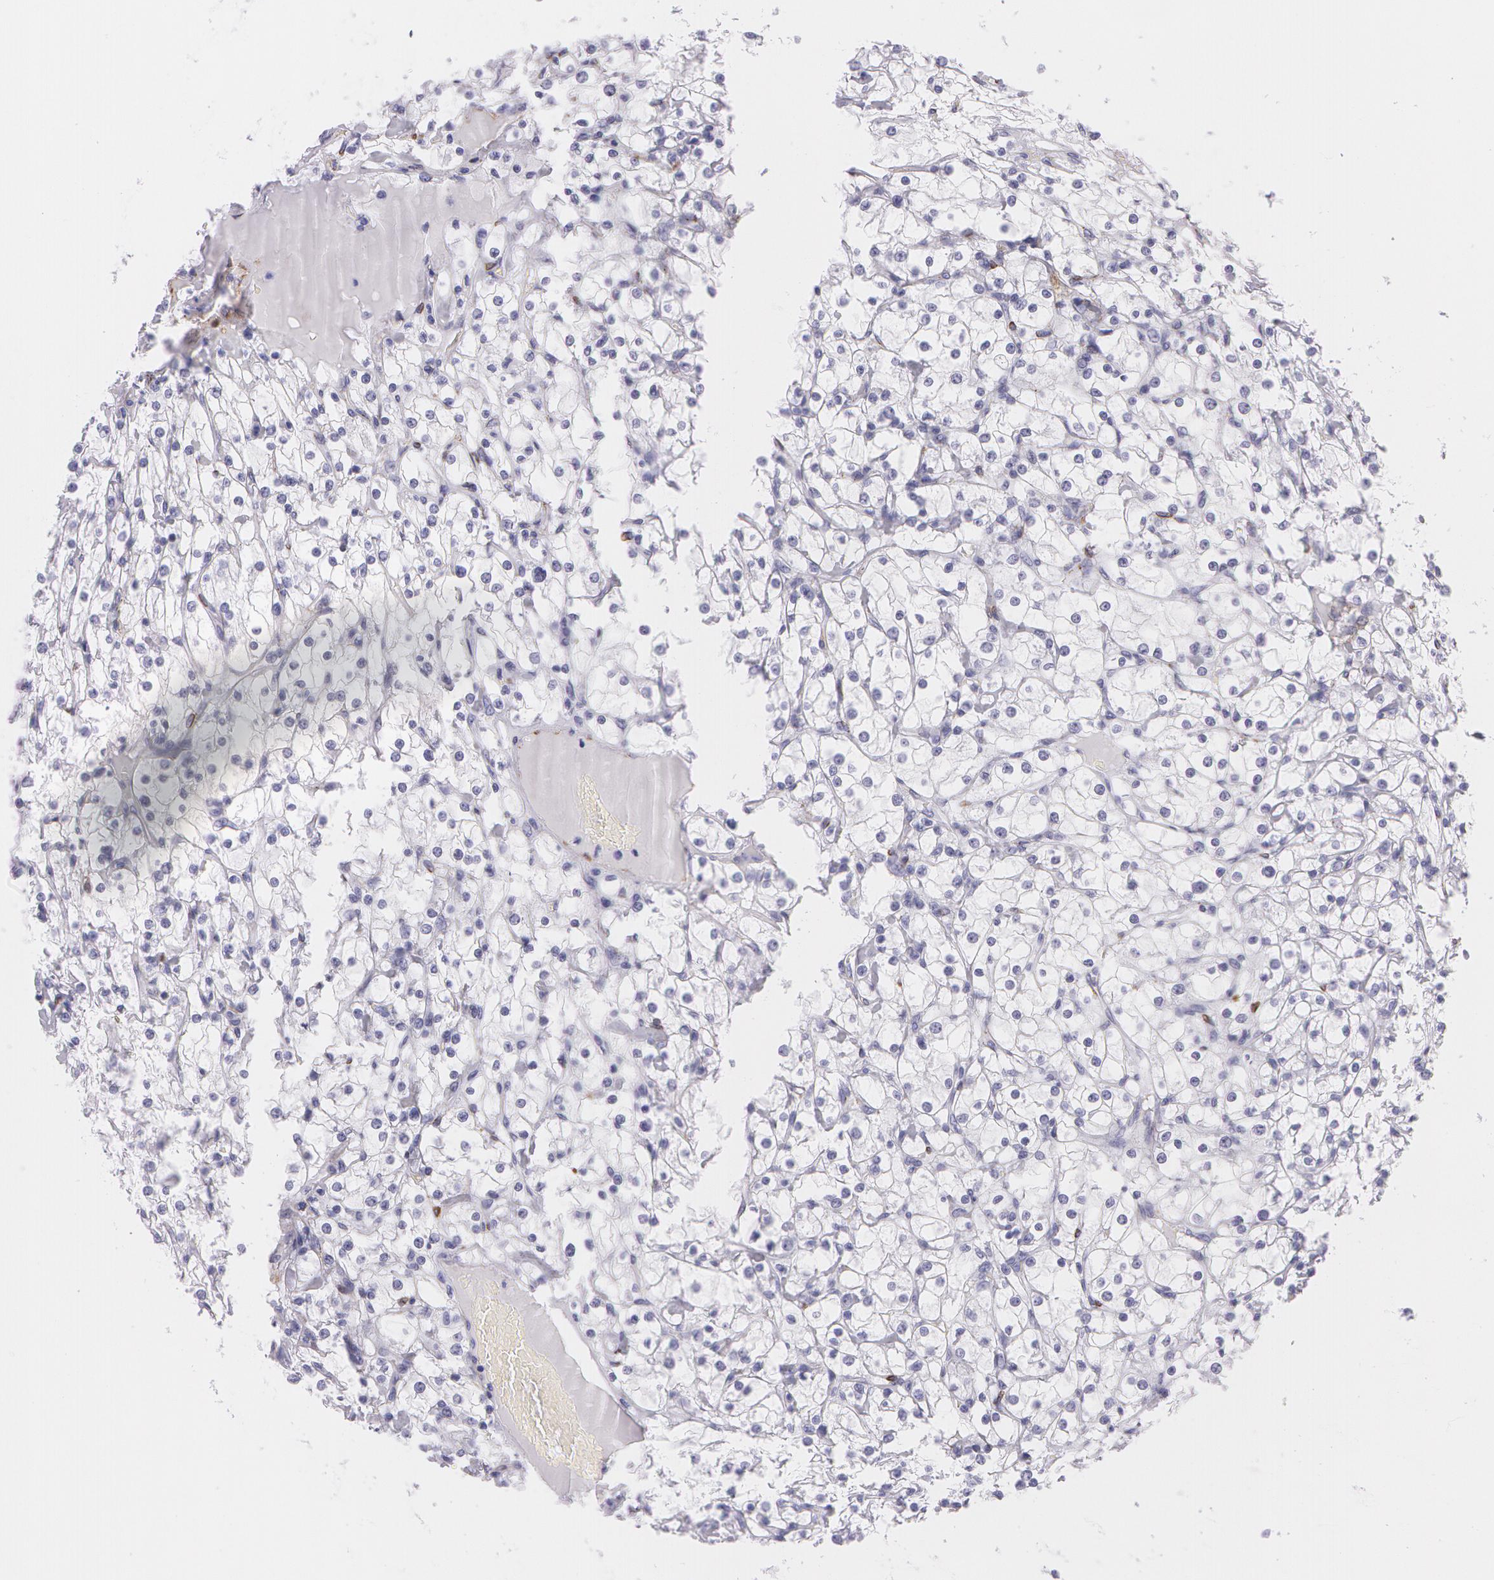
{"staining": {"intensity": "negative", "quantity": "none", "location": "none"}, "tissue": "renal cancer", "cell_type": "Tumor cells", "image_type": "cancer", "snomed": [{"axis": "morphology", "description": "Adenocarcinoma, NOS"}, {"axis": "topography", "description": "Kidney"}], "caption": "Immunohistochemistry (IHC) micrograph of neoplastic tissue: renal cancer (adenocarcinoma) stained with DAB exhibits no significant protein positivity in tumor cells. Nuclei are stained in blue.", "gene": "SNCG", "patient": {"sex": "female", "age": 73}}